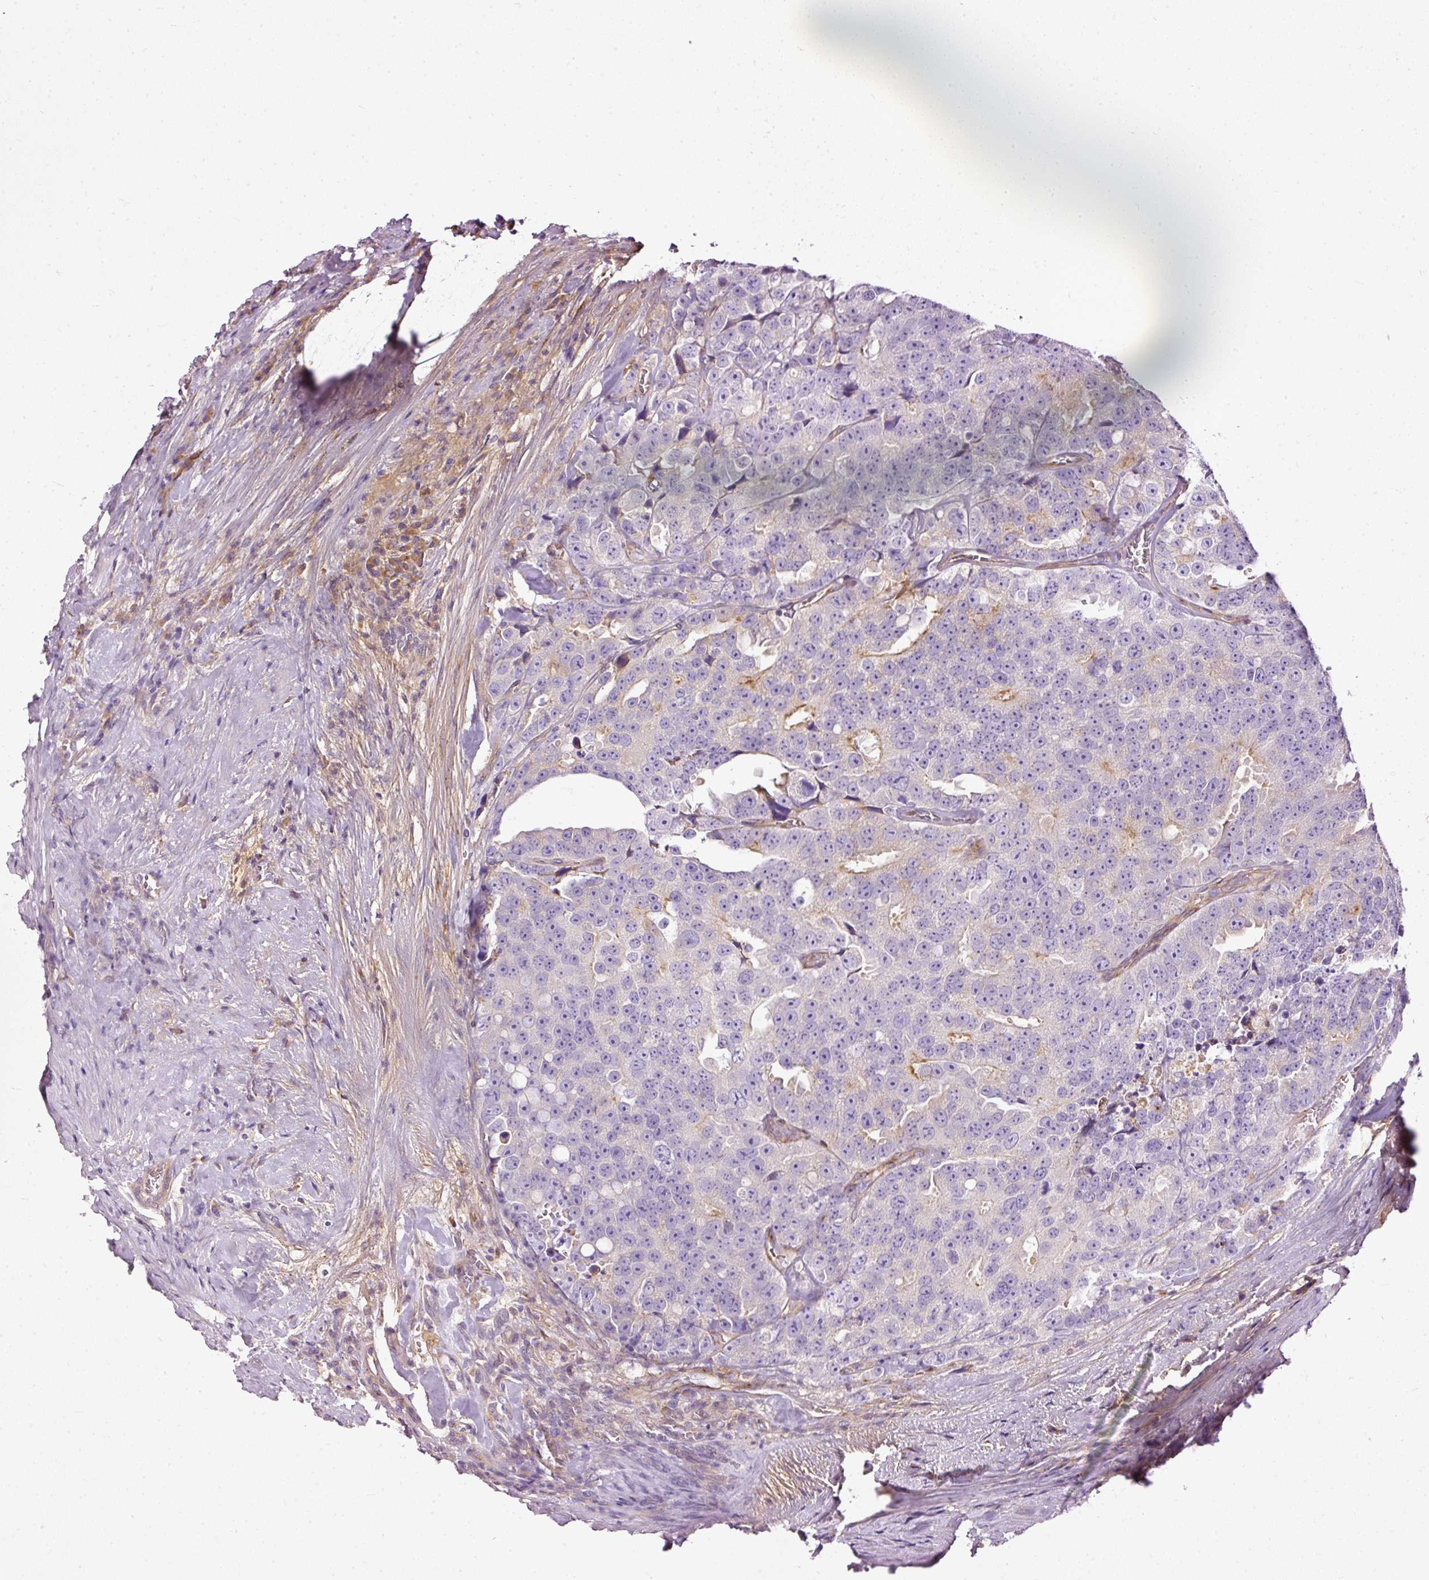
{"staining": {"intensity": "moderate", "quantity": "<25%", "location": "cytoplasmic/membranous"}, "tissue": "prostate cancer", "cell_type": "Tumor cells", "image_type": "cancer", "snomed": [{"axis": "morphology", "description": "Adenocarcinoma, High grade"}, {"axis": "topography", "description": "Prostate"}], "caption": "Protein expression analysis of human prostate cancer reveals moderate cytoplasmic/membranous staining in about <25% of tumor cells.", "gene": "PAQR9", "patient": {"sex": "male", "age": 71}}